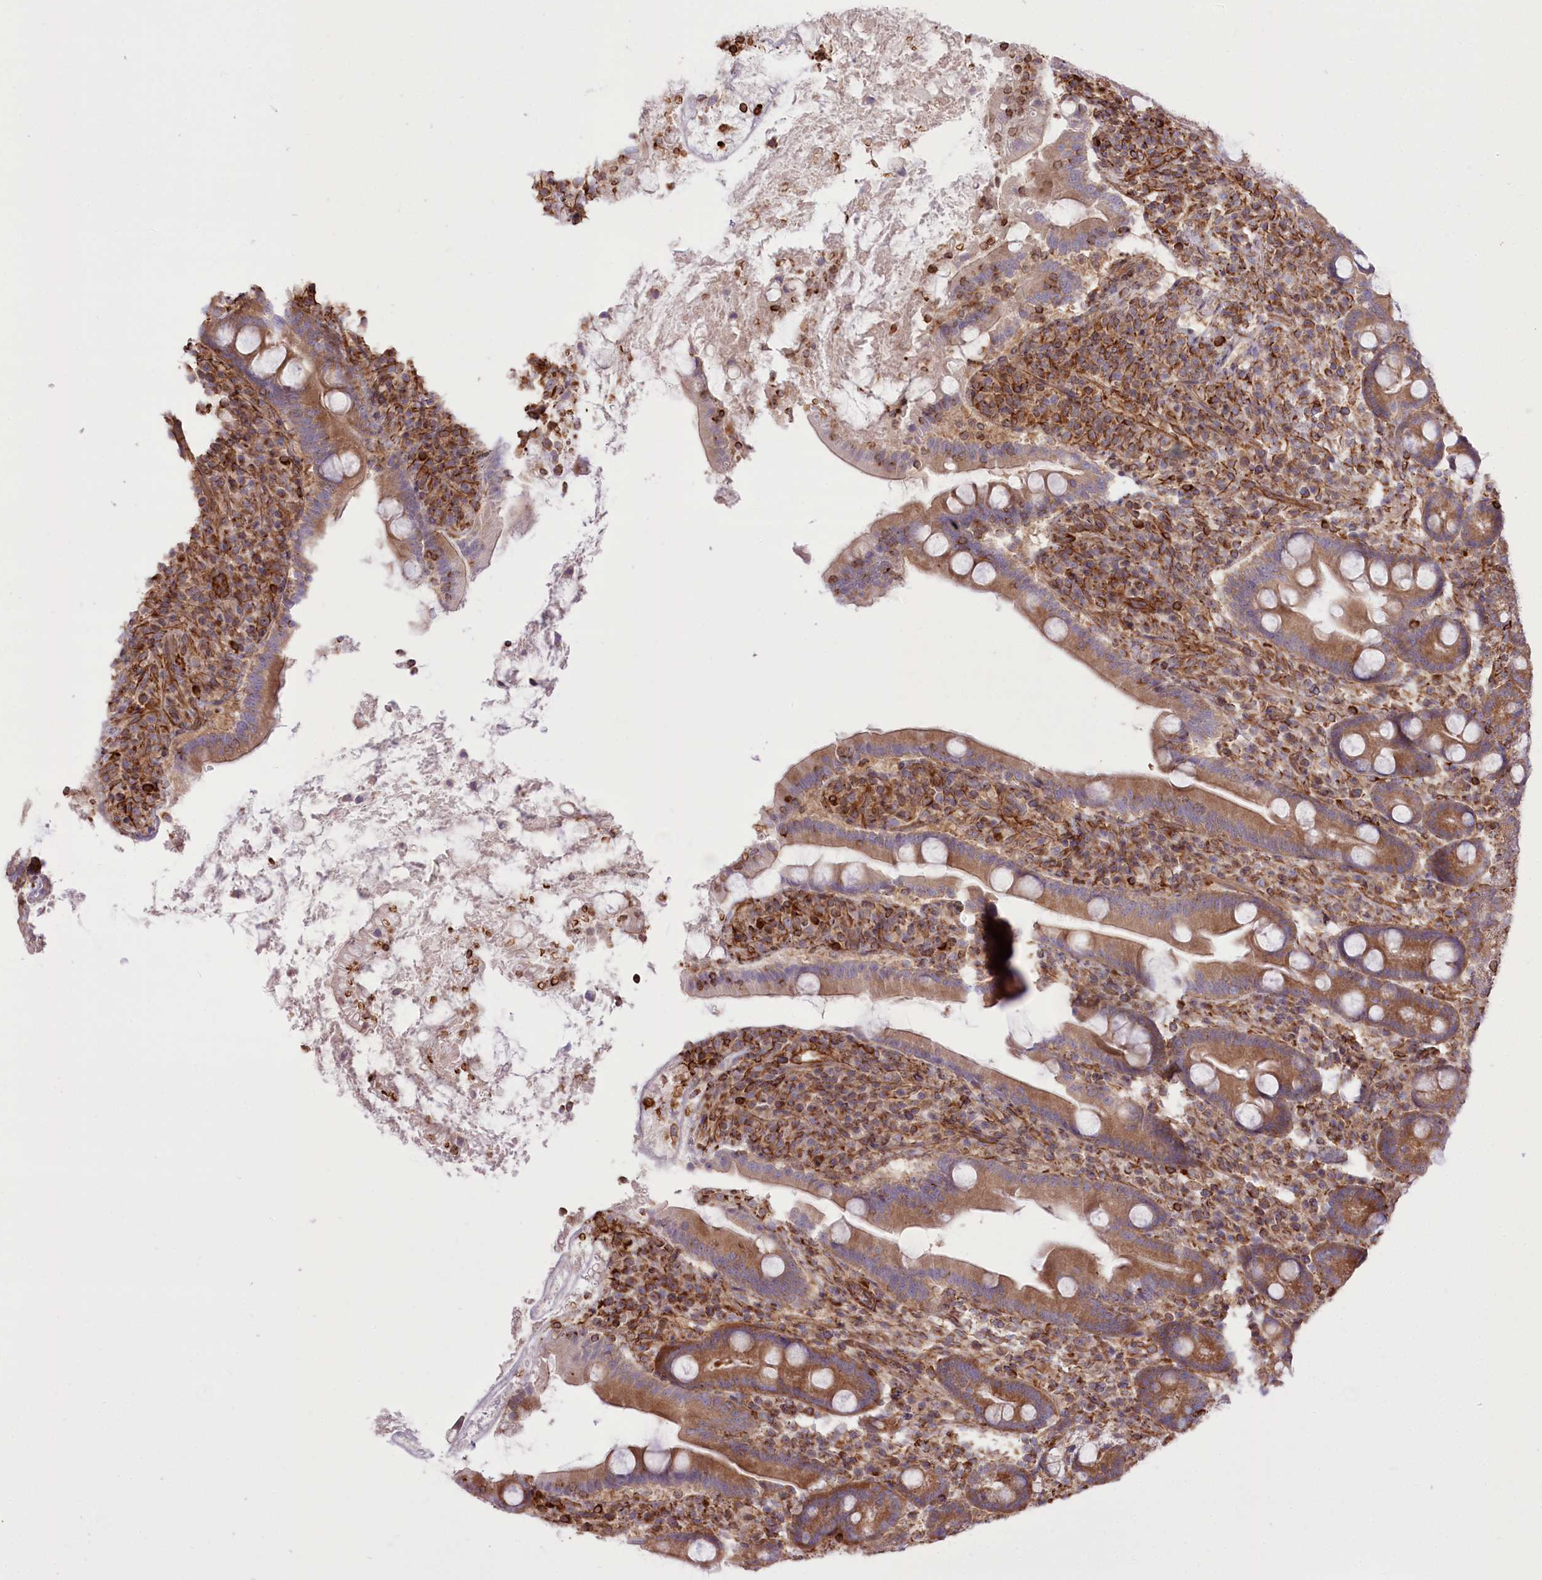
{"staining": {"intensity": "moderate", "quantity": ">75%", "location": "cytoplasmic/membranous"}, "tissue": "duodenum", "cell_type": "Glandular cells", "image_type": "normal", "snomed": [{"axis": "morphology", "description": "Normal tissue, NOS"}, {"axis": "topography", "description": "Duodenum"}], "caption": "IHC photomicrograph of unremarkable duodenum: duodenum stained using immunohistochemistry (IHC) demonstrates medium levels of moderate protein expression localized specifically in the cytoplasmic/membranous of glandular cells, appearing as a cytoplasmic/membranous brown color.", "gene": "TTC1", "patient": {"sex": "male", "age": 35}}